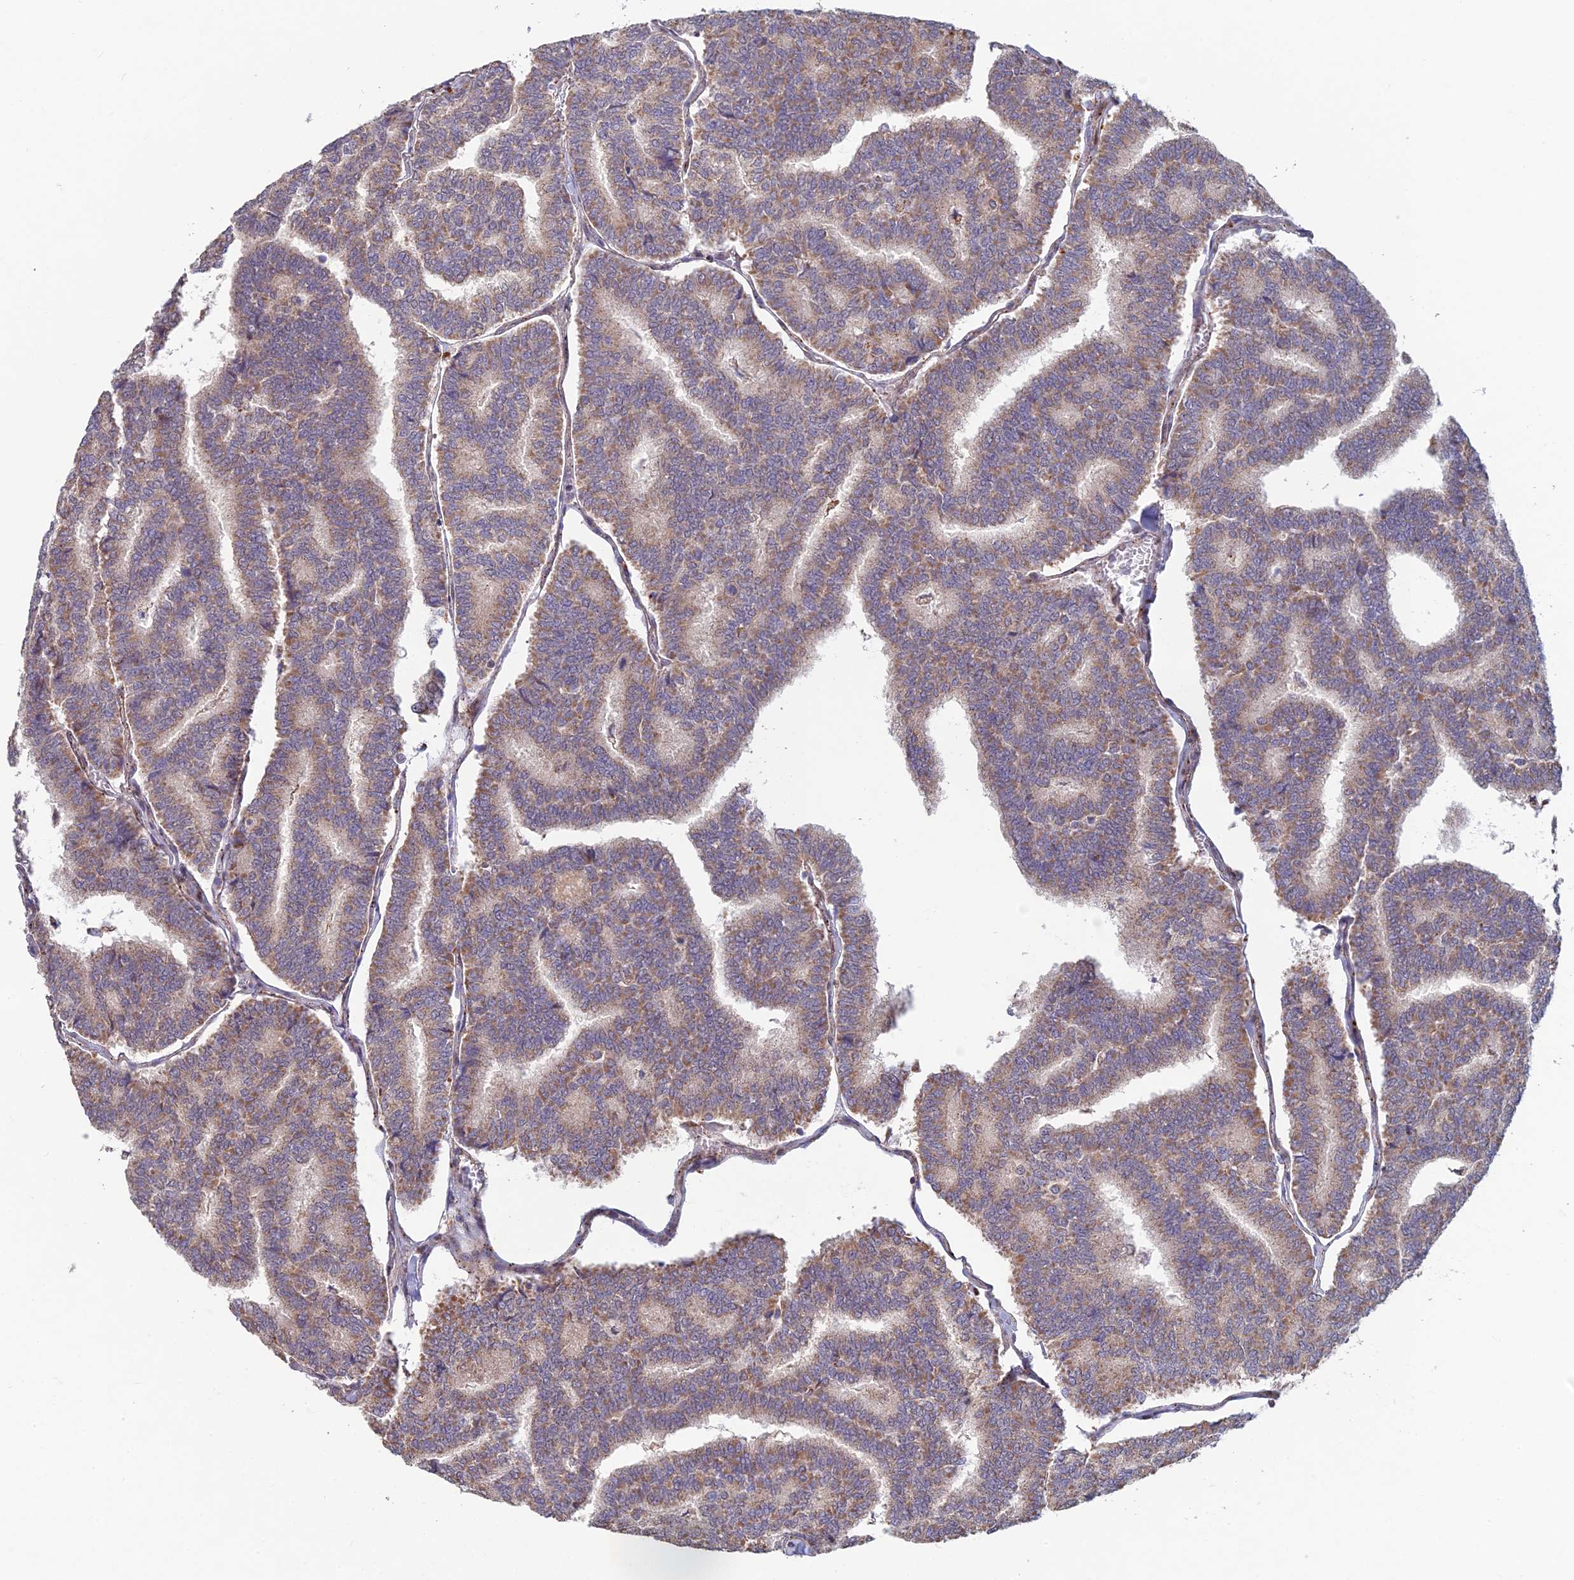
{"staining": {"intensity": "weak", "quantity": "25%-75%", "location": "cytoplasmic/membranous"}, "tissue": "thyroid cancer", "cell_type": "Tumor cells", "image_type": "cancer", "snomed": [{"axis": "morphology", "description": "Papillary adenocarcinoma, NOS"}, {"axis": "topography", "description": "Thyroid gland"}], "caption": "Protein expression analysis of papillary adenocarcinoma (thyroid) reveals weak cytoplasmic/membranous staining in about 25%-75% of tumor cells.", "gene": "FOXS1", "patient": {"sex": "female", "age": 35}}